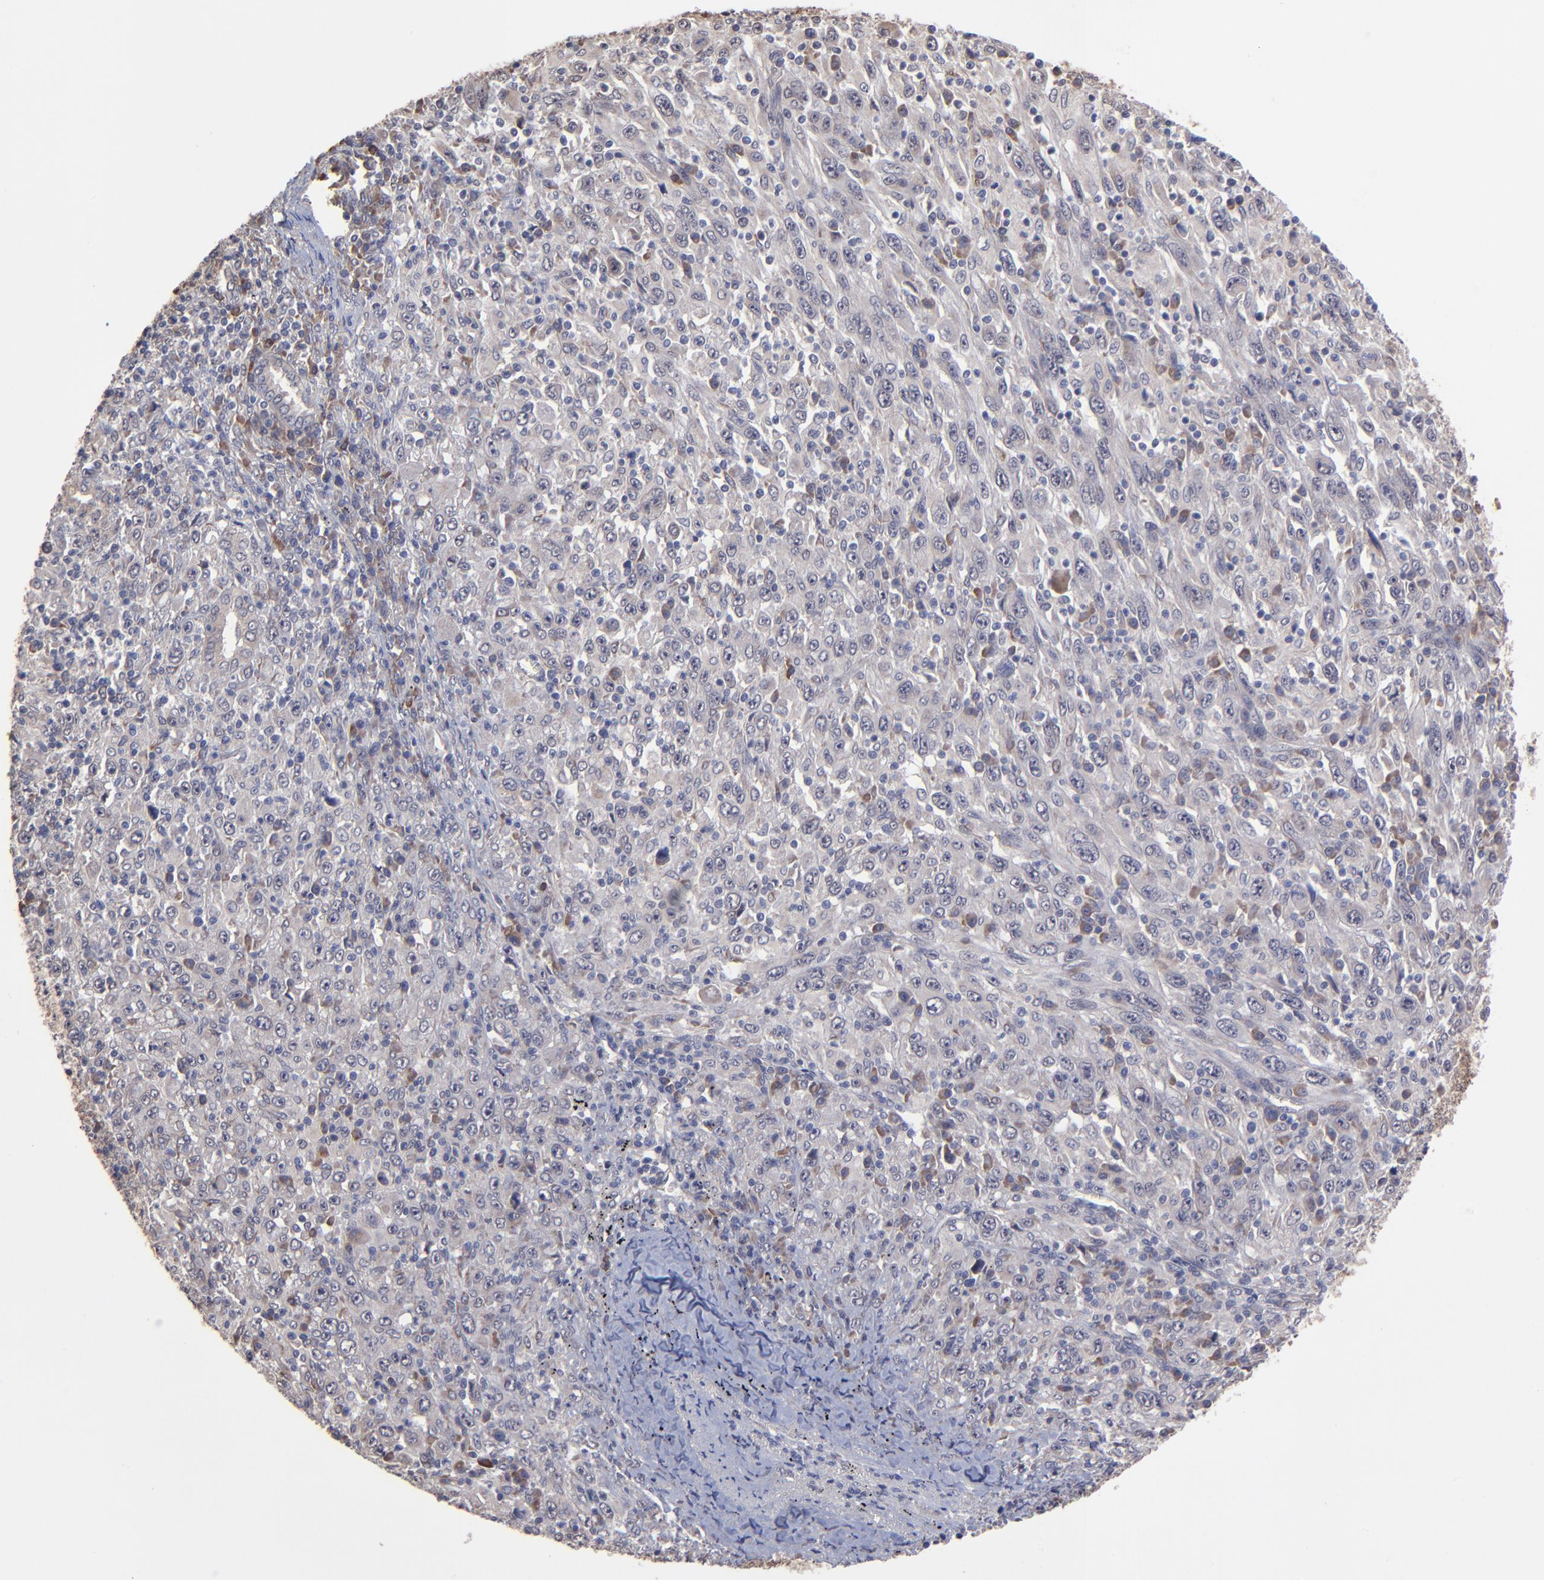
{"staining": {"intensity": "negative", "quantity": "none", "location": "none"}, "tissue": "melanoma", "cell_type": "Tumor cells", "image_type": "cancer", "snomed": [{"axis": "morphology", "description": "Malignant melanoma, Metastatic site"}, {"axis": "topography", "description": "Skin"}], "caption": "IHC image of neoplastic tissue: human melanoma stained with DAB (3,3'-diaminobenzidine) reveals no significant protein staining in tumor cells.", "gene": "CHL1", "patient": {"sex": "female", "age": 56}}